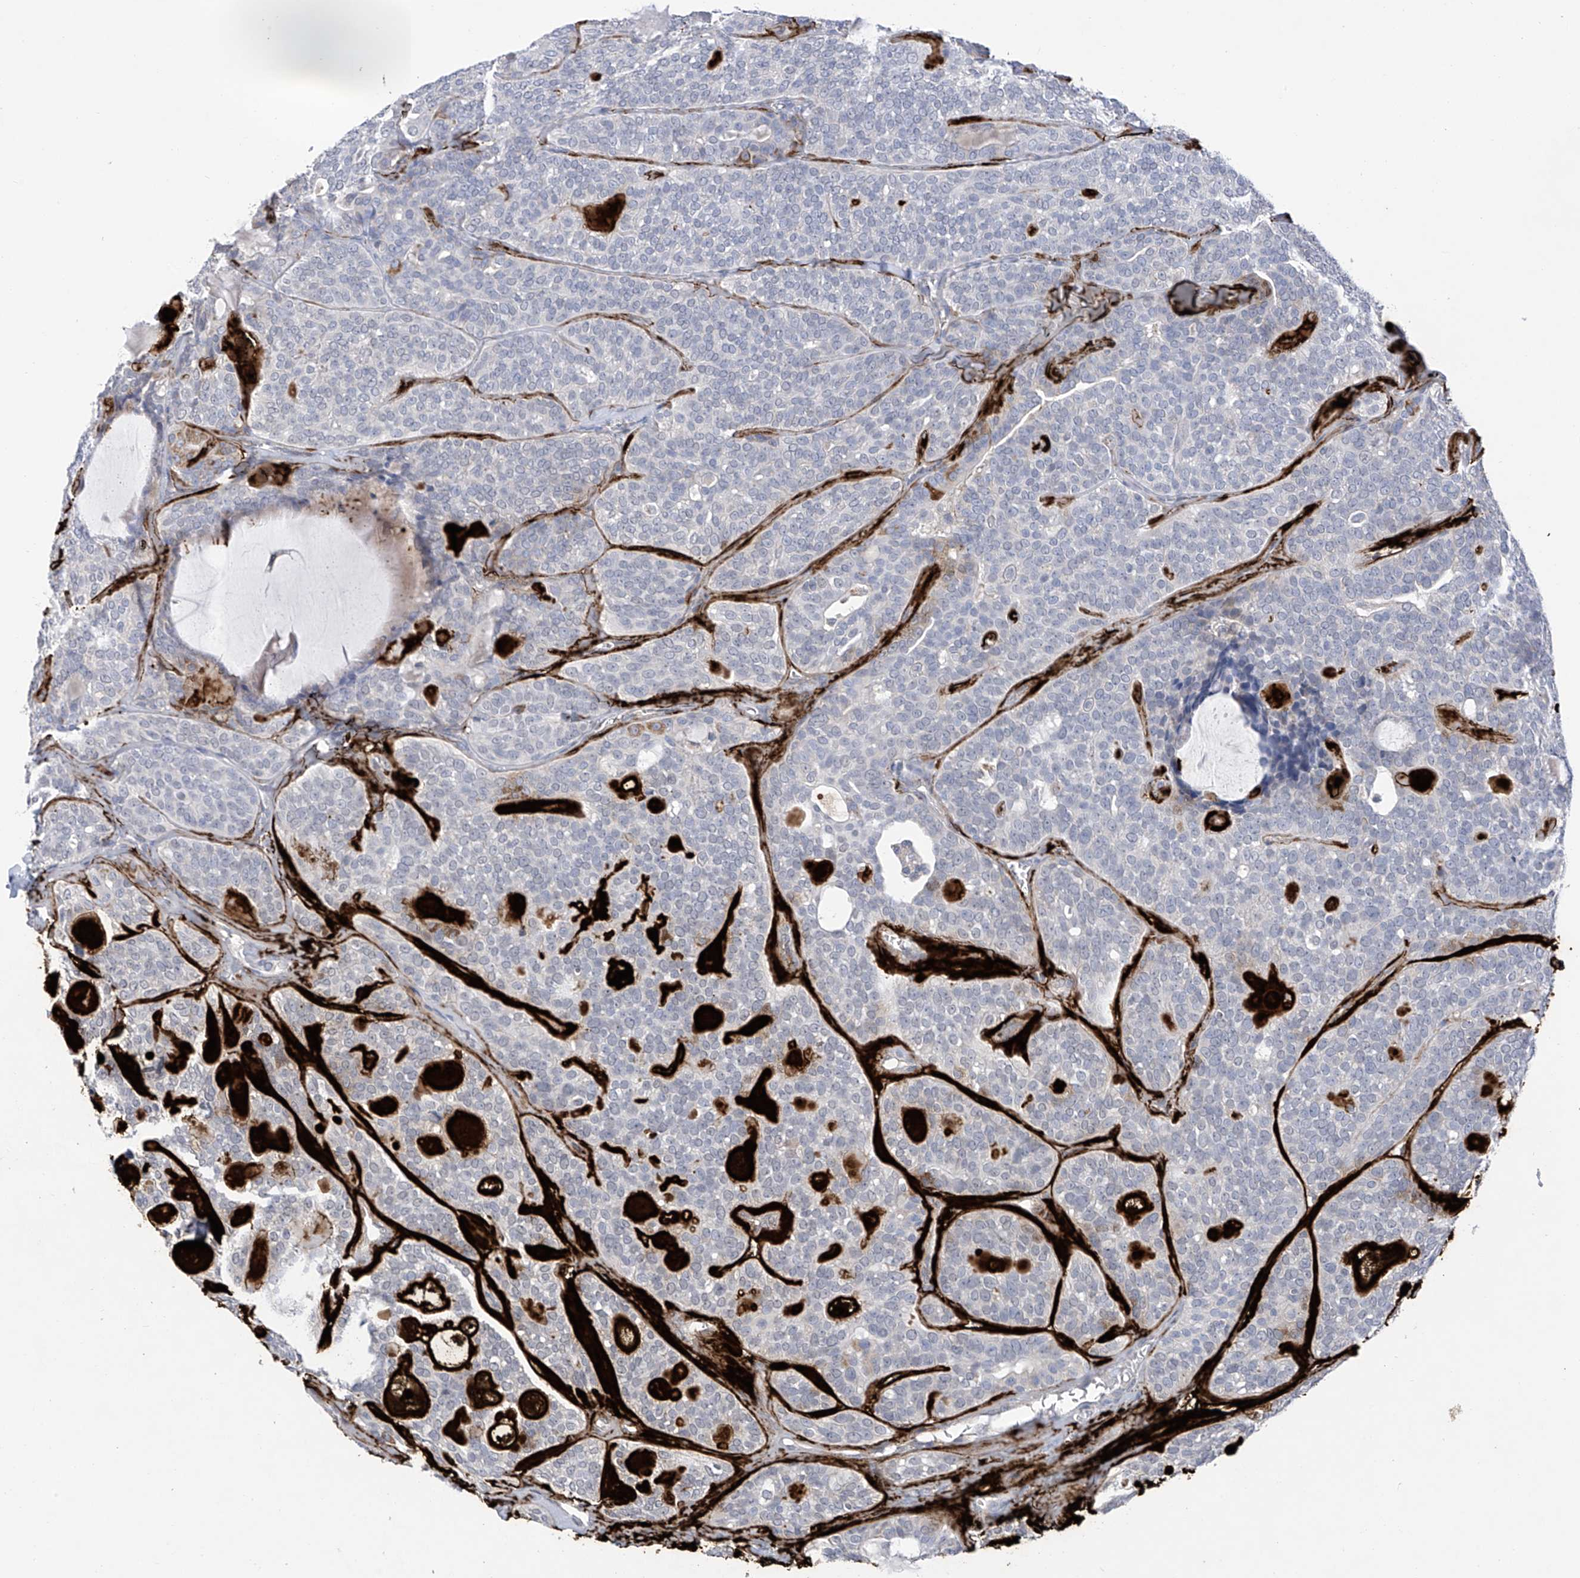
{"staining": {"intensity": "negative", "quantity": "none", "location": "none"}, "tissue": "head and neck cancer", "cell_type": "Tumor cells", "image_type": "cancer", "snomed": [{"axis": "morphology", "description": "Adenocarcinoma, NOS"}, {"axis": "topography", "description": "Head-Neck"}], "caption": "Immunohistochemical staining of head and neck cancer exhibits no significant staining in tumor cells.", "gene": "SLCO4A1", "patient": {"sex": "male", "age": 66}}